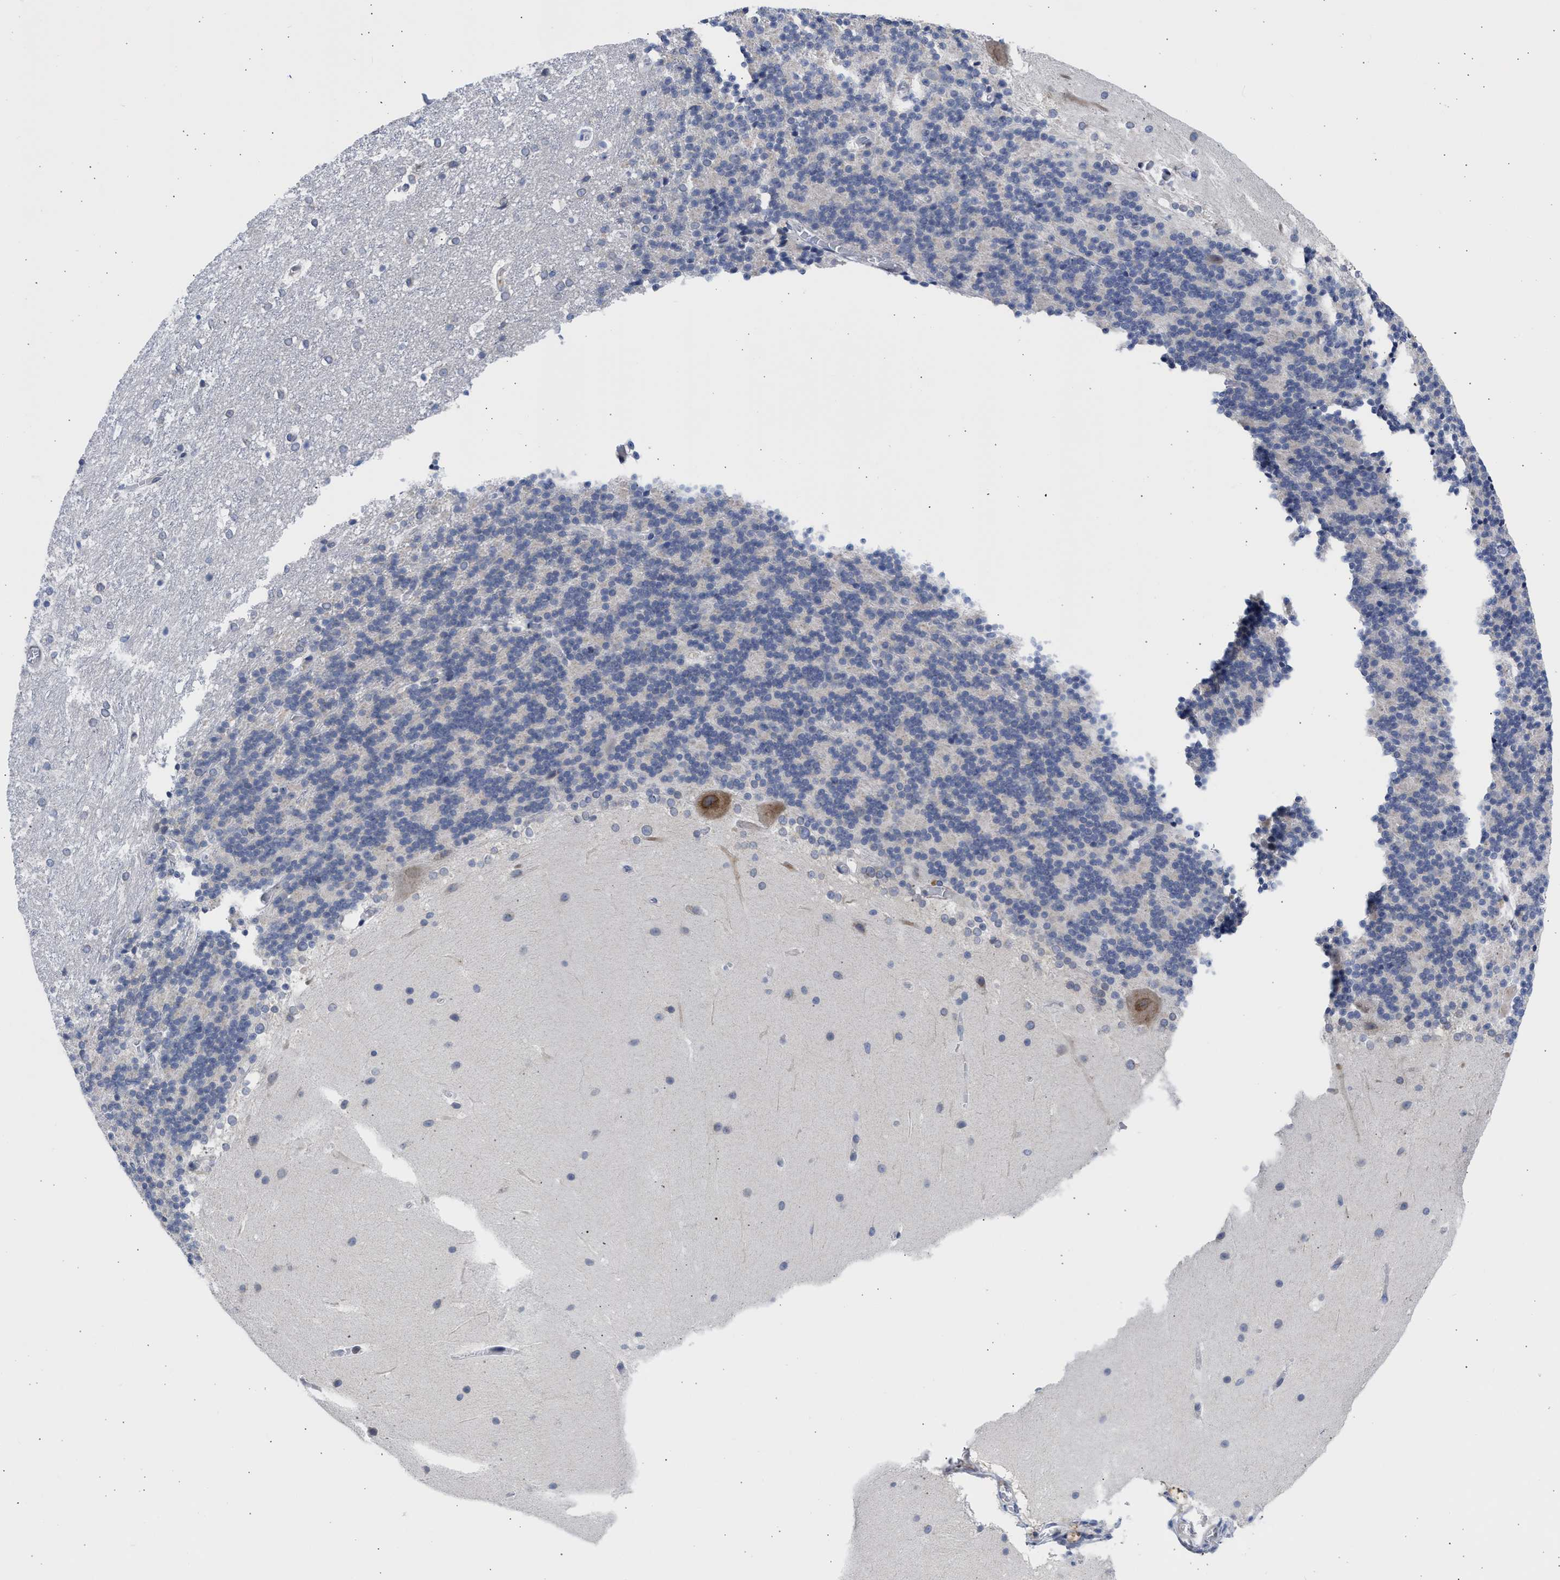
{"staining": {"intensity": "negative", "quantity": "none", "location": "none"}, "tissue": "cerebellum", "cell_type": "Cells in granular layer", "image_type": "normal", "snomed": [{"axis": "morphology", "description": "Normal tissue, NOS"}, {"axis": "topography", "description": "Cerebellum"}], "caption": "High magnification brightfield microscopy of unremarkable cerebellum stained with DAB (brown) and counterstained with hematoxylin (blue): cells in granular layer show no significant positivity.", "gene": "NUP35", "patient": {"sex": "female", "age": 19}}